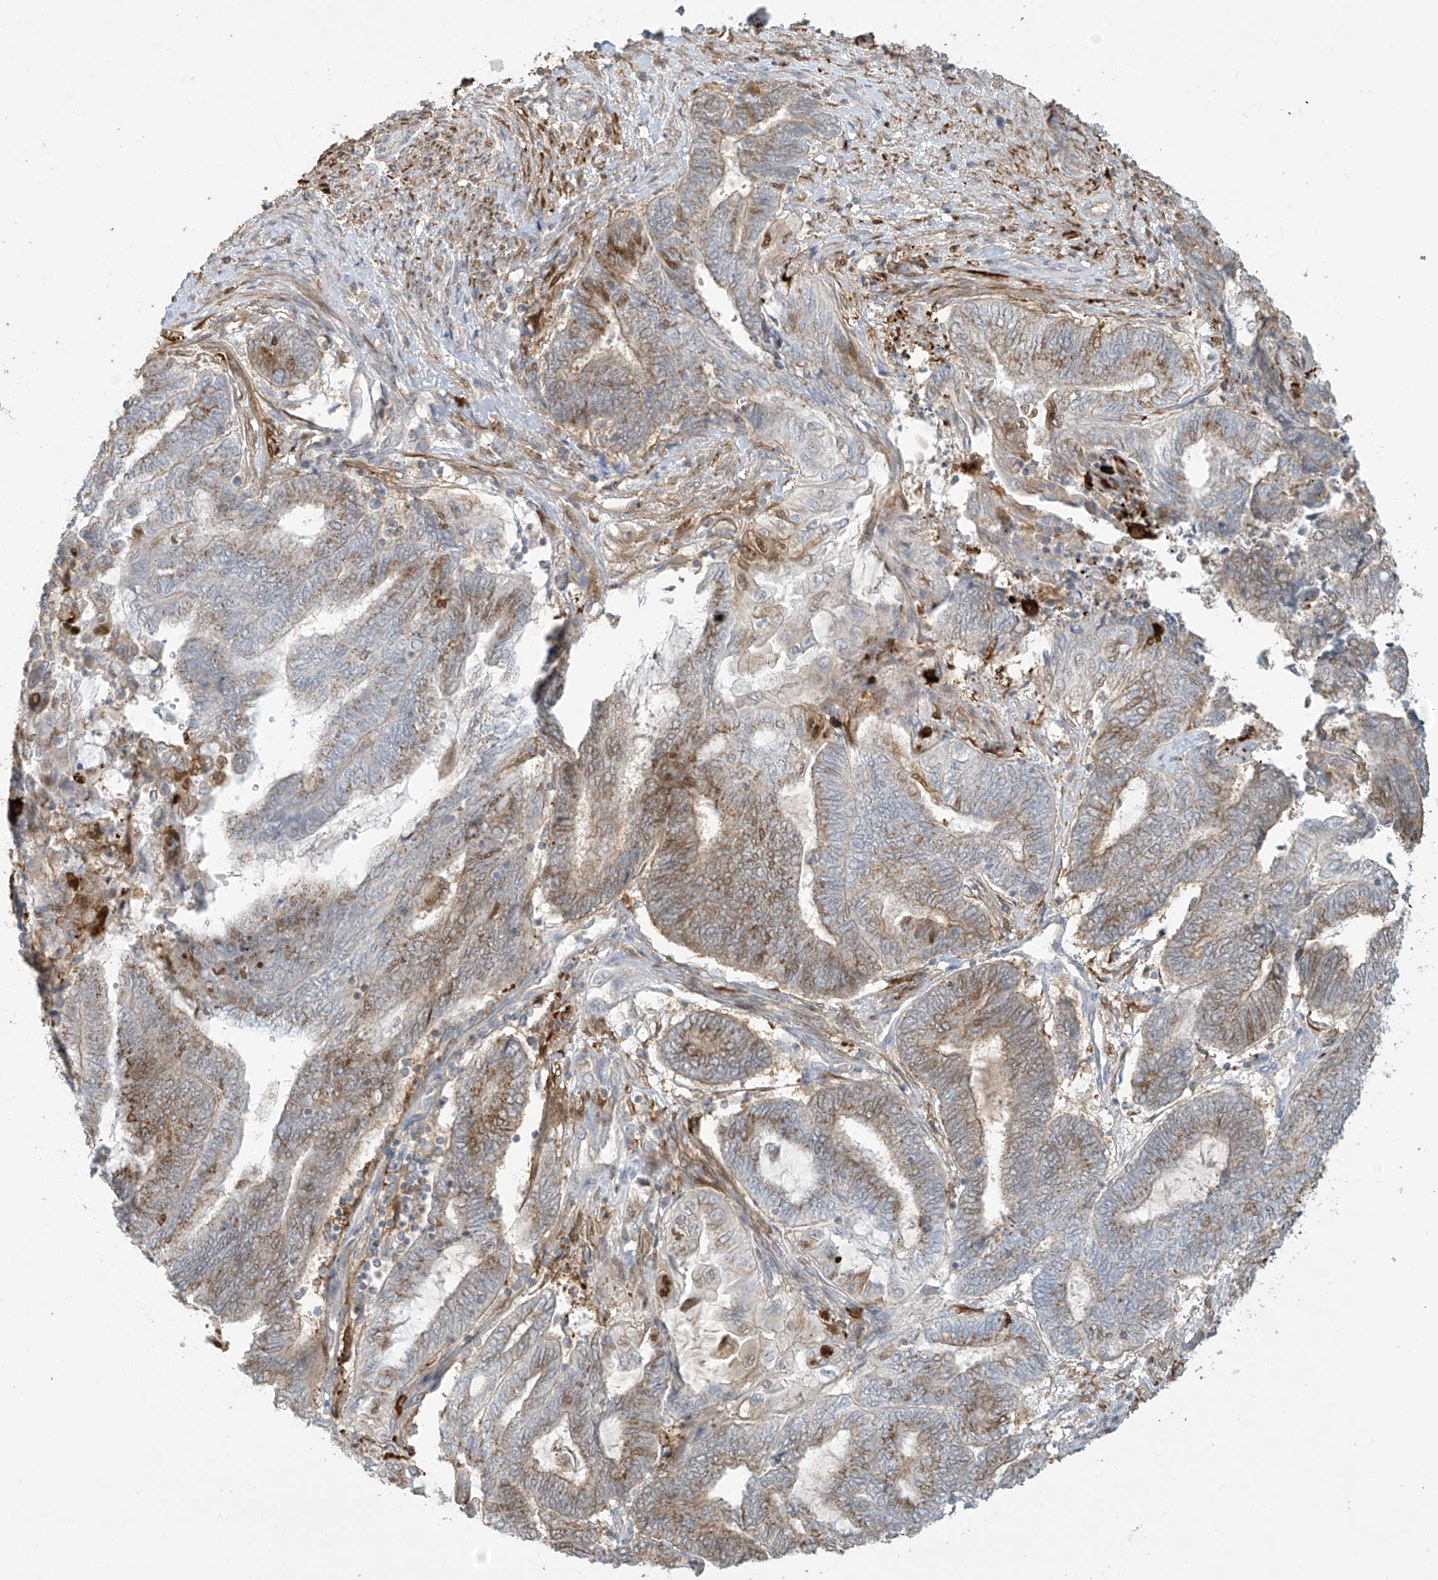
{"staining": {"intensity": "weak", "quantity": ">75%", "location": "cytoplasmic/membranous"}, "tissue": "endometrial cancer", "cell_type": "Tumor cells", "image_type": "cancer", "snomed": [{"axis": "morphology", "description": "Adenocarcinoma, NOS"}, {"axis": "topography", "description": "Uterus"}, {"axis": "topography", "description": "Endometrium"}], "caption": "Adenocarcinoma (endometrial) tissue shows weak cytoplasmic/membranous expression in approximately >75% of tumor cells, visualized by immunohistochemistry. (brown staining indicates protein expression, while blue staining denotes nuclei).", "gene": "TAGAP", "patient": {"sex": "female", "age": 70}}